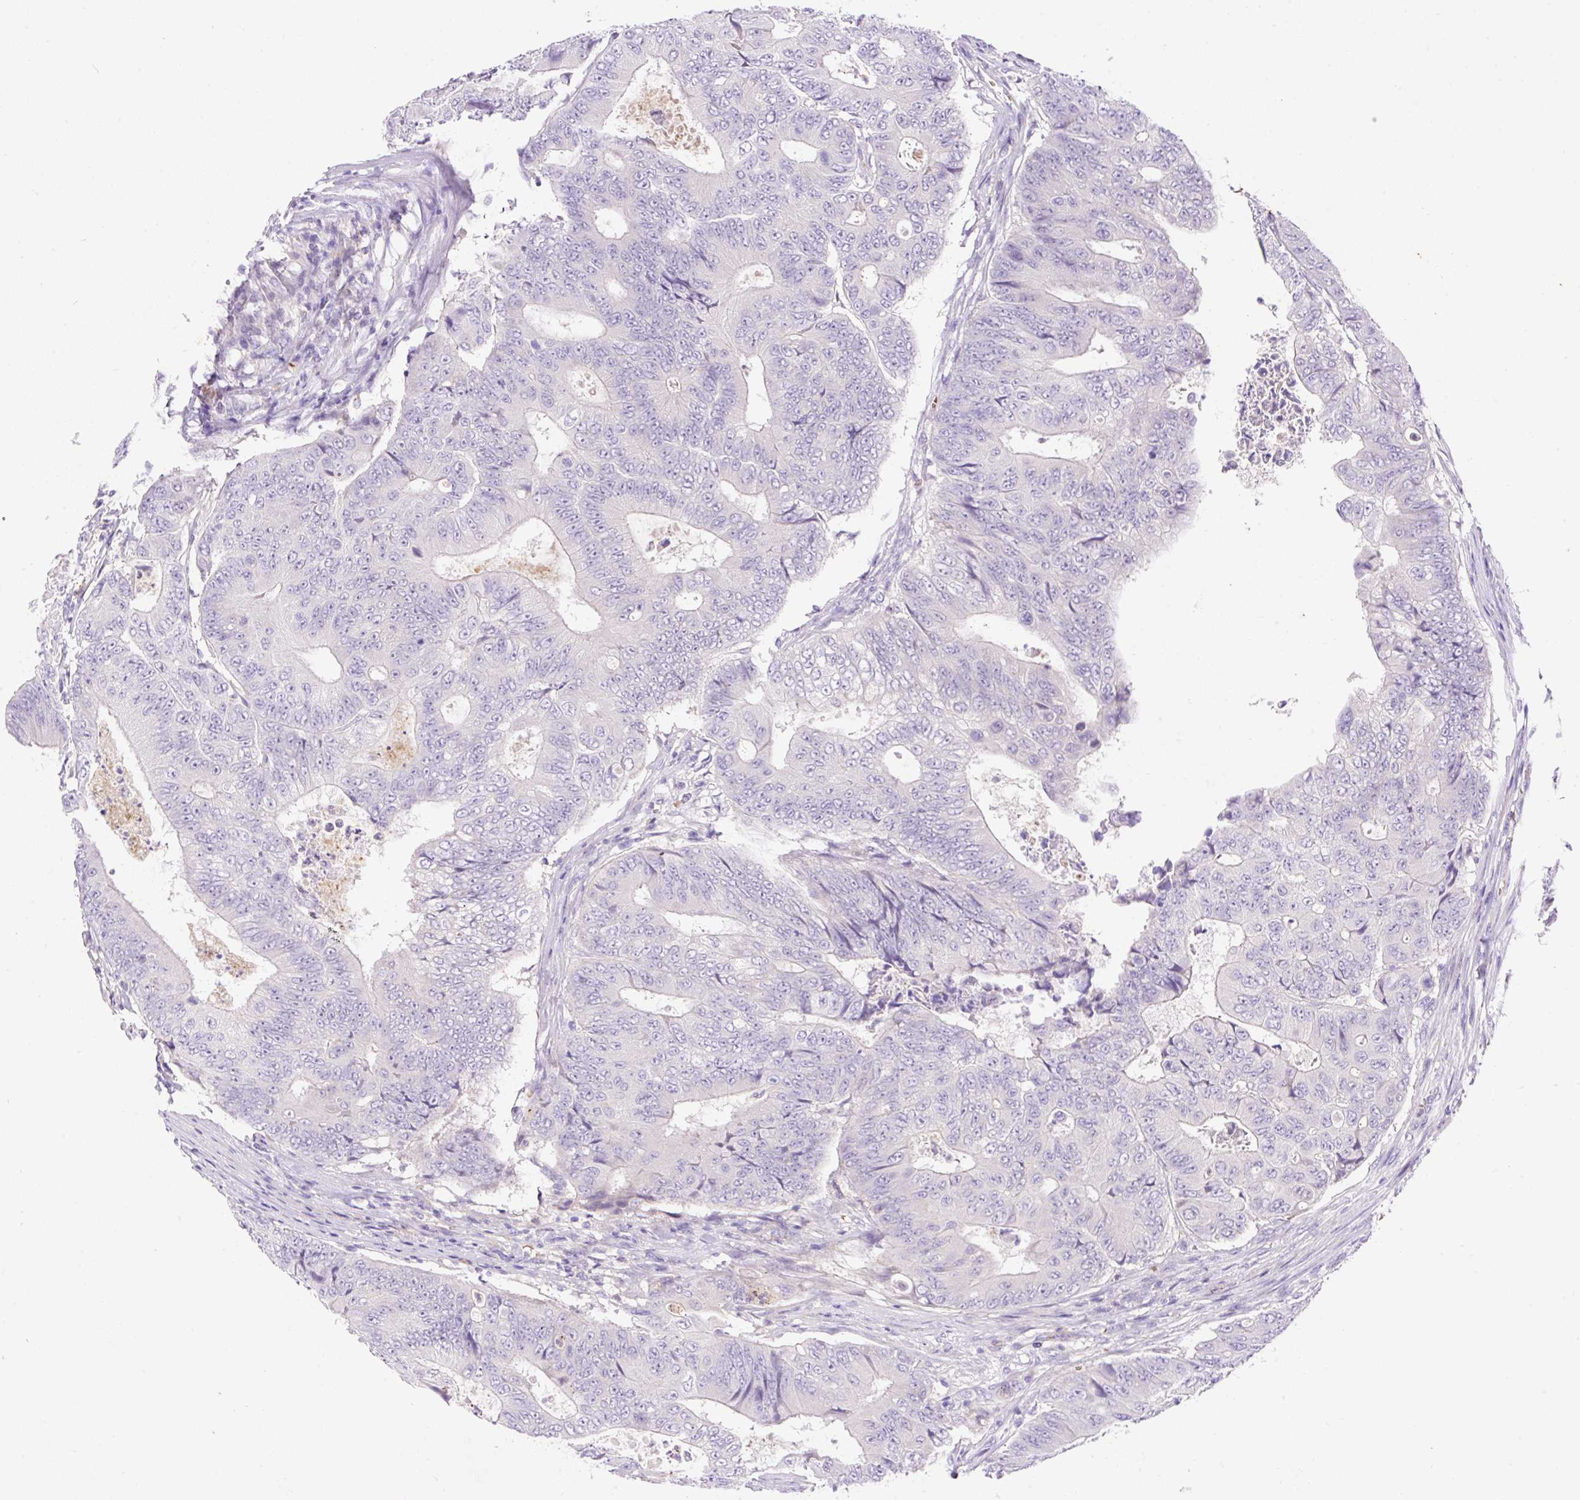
{"staining": {"intensity": "negative", "quantity": "none", "location": "none"}, "tissue": "colorectal cancer", "cell_type": "Tumor cells", "image_type": "cancer", "snomed": [{"axis": "morphology", "description": "Adenocarcinoma, NOS"}, {"axis": "topography", "description": "Colon"}], "caption": "Immunohistochemistry (IHC) of human adenocarcinoma (colorectal) exhibits no expression in tumor cells. Nuclei are stained in blue.", "gene": "LHFPL5", "patient": {"sex": "female", "age": 48}}